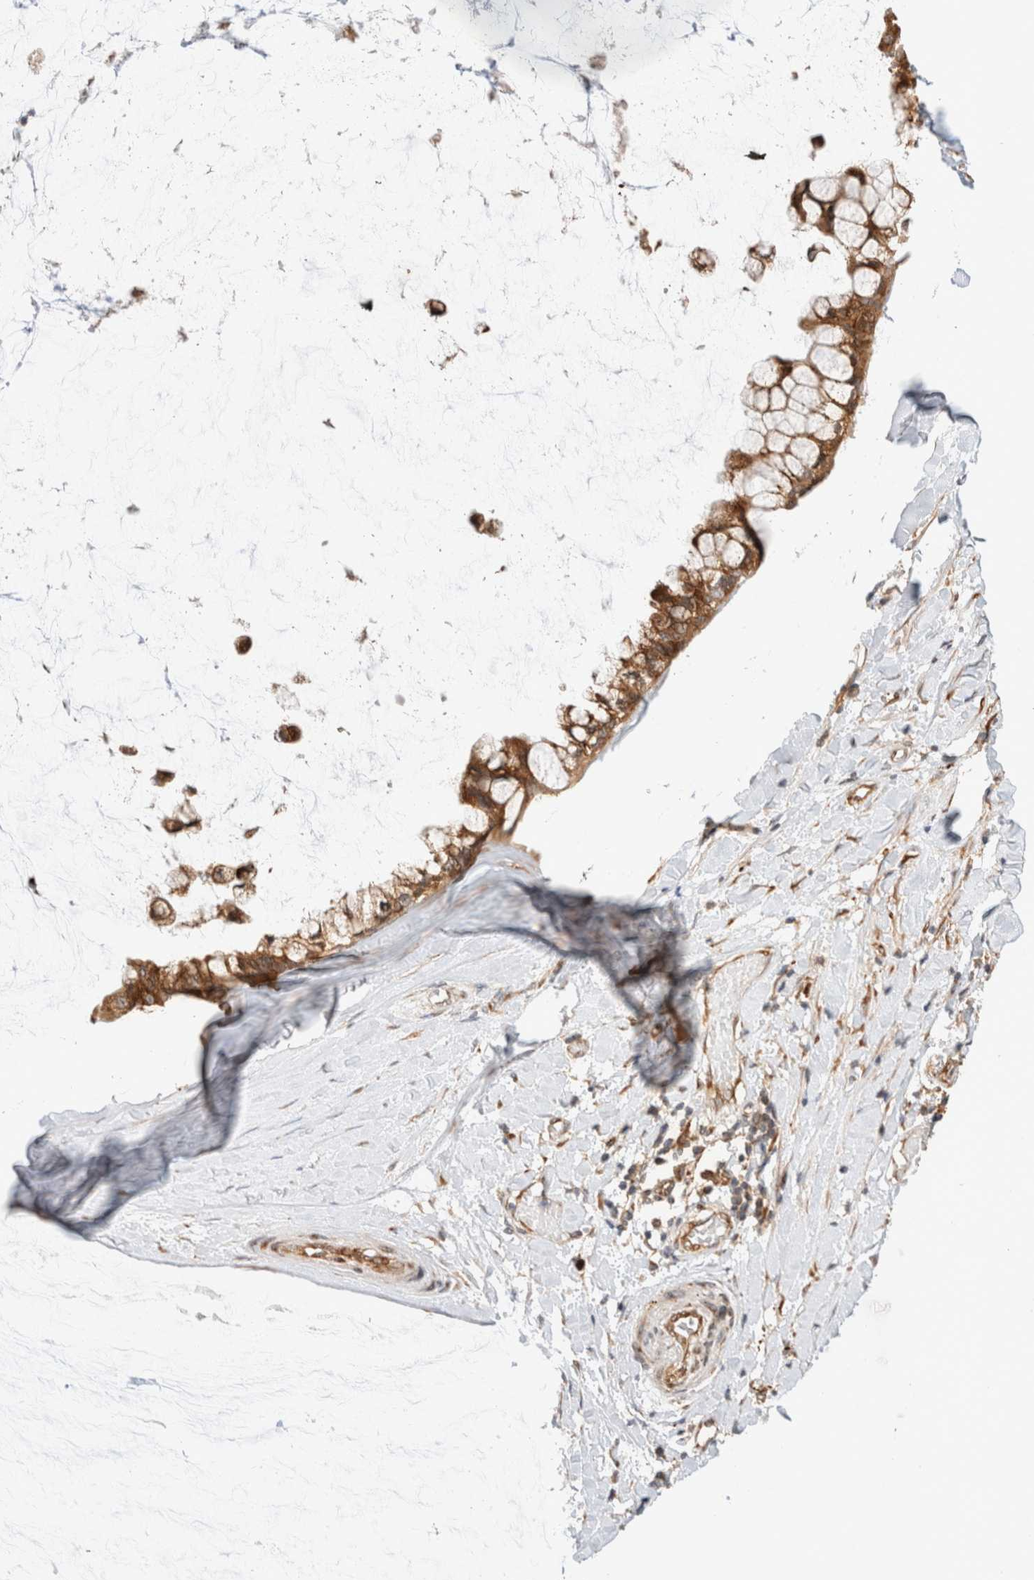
{"staining": {"intensity": "moderate", "quantity": ">75%", "location": "cytoplasmic/membranous"}, "tissue": "ovarian cancer", "cell_type": "Tumor cells", "image_type": "cancer", "snomed": [{"axis": "morphology", "description": "Cystadenocarcinoma, mucinous, NOS"}, {"axis": "topography", "description": "Ovary"}], "caption": "Ovarian cancer (mucinous cystadenocarcinoma) tissue reveals moderate cytoplasmic/membranous staining in approximately >75% of tumor cells, visualized by immunohistochemistry.", "gene": "ACTL9", "patient": {"sex": "female", "age": 39}}